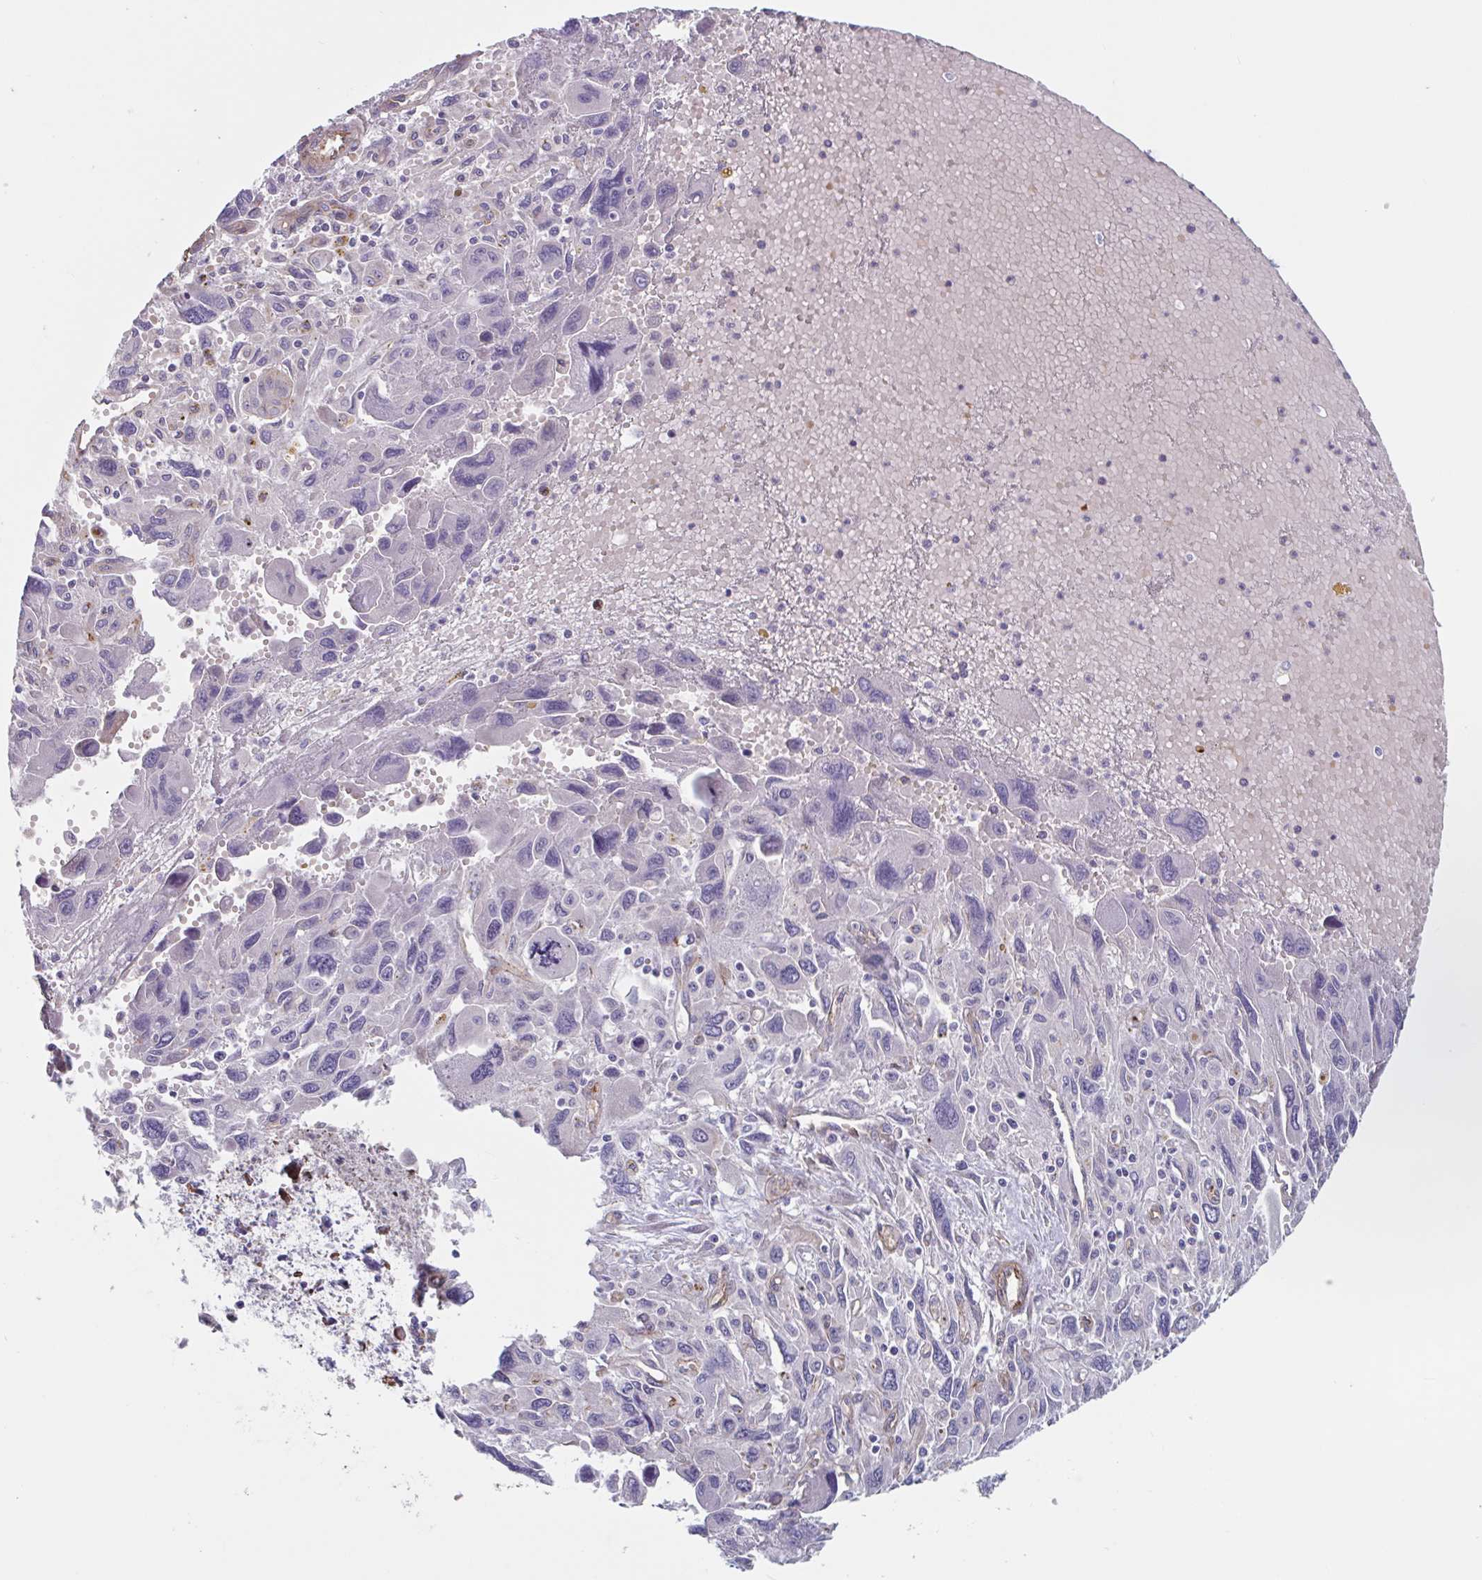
{"staining": {"intensity": "negative", "quantity": "none", "location": "none"}, "tissue": "pancreatic cancer", "cell_type": "Tumor cells", "image_type": "cancer", "snomed": [{"axis": "morphology", "description": "Adenocarcinoma, NOS"}, {"axis": "topography", "description": "Pancreas"}], "caption": "Pancreatic adenocarcinoma was stained to show a protein in brown. There is no significant staining in tumor cells.", "gene": "CITED4", "patient": {"sex": "female", "age": 47}}